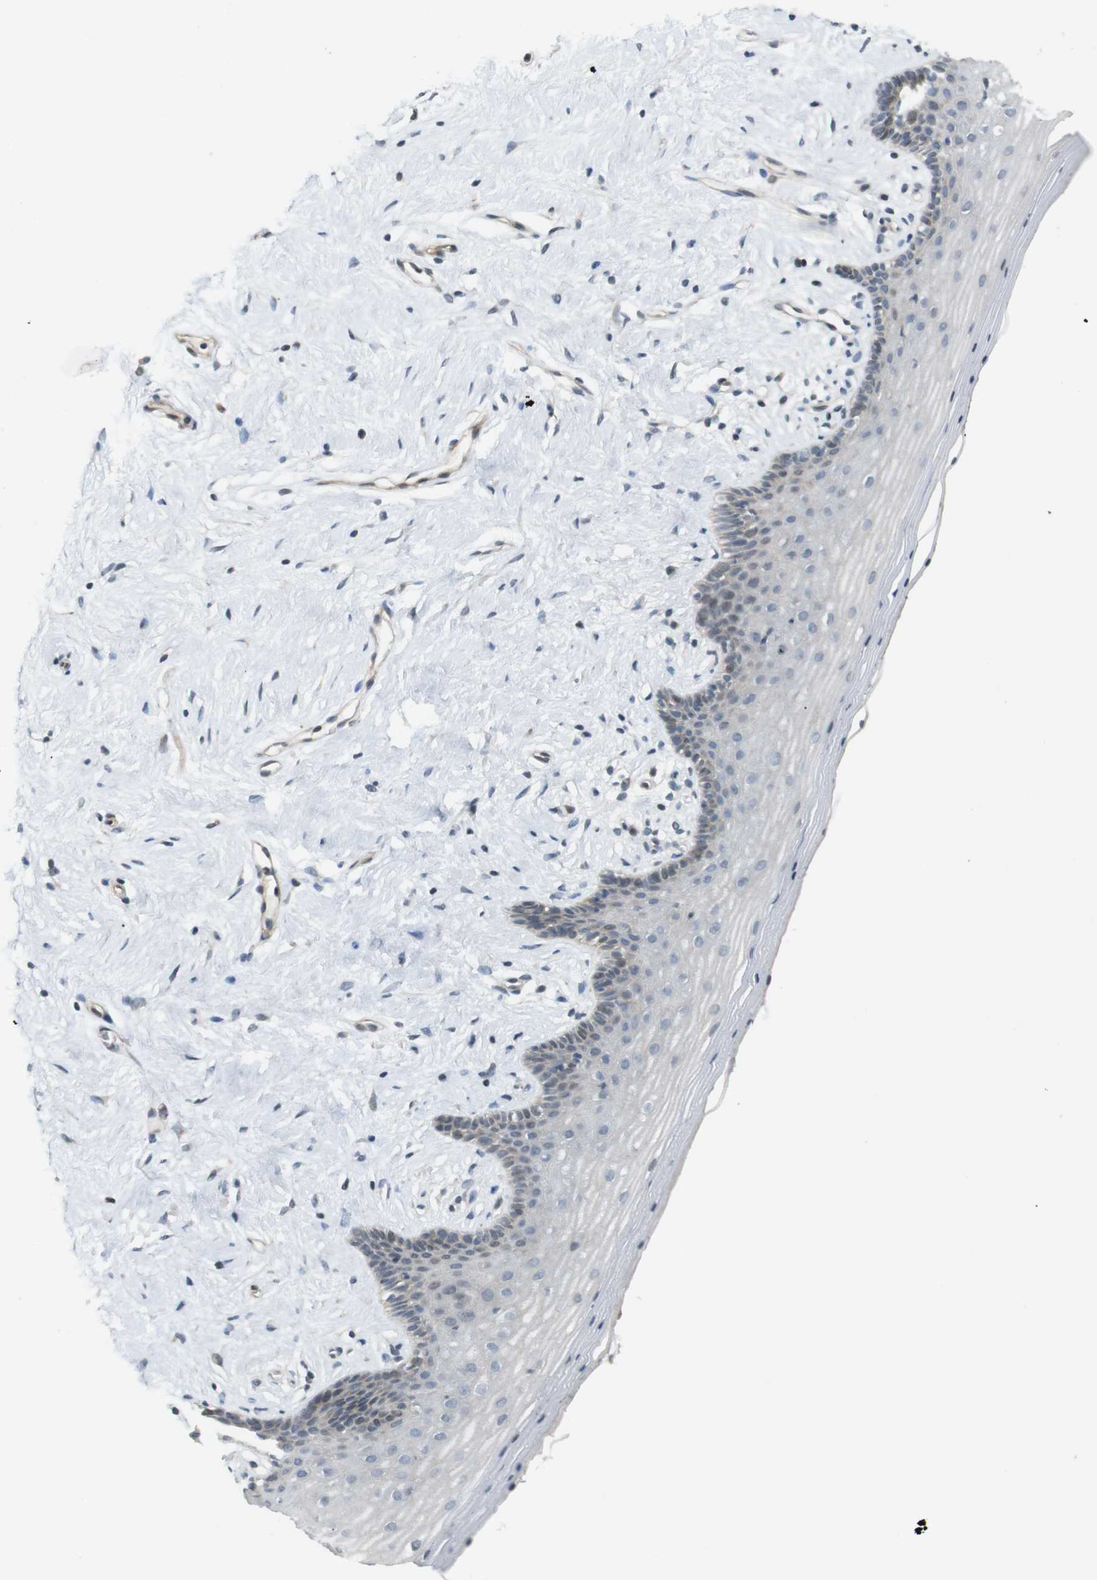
{"staining": {"intensity": "weak", "quantity": "<25%", "location": "cytoplasmic/membranous"}, "tissue": "vagina", "cell_type": "Squamous epithelial cells", "image_type": "normal", "snomed": [{"axis": "morphology", "description": "Normal tissue, NOS"}, {"axis": "topography", "description": "Vagina"}], "caption": "High magnification brightfield microscopy of normal vagina stained with DAB (brown) and counterstained with hematoxylin (blue): squamous epithelial cells show no significant expression. Brightfield microscopy of immunohistochemistry (IHC) stained with DAB (3,3'-diaminobenzidine) (brown) and hematoxylin (blue), captured at high magnification.", "gene": "PPP1R14A", "patient": {"sex": "female", "age": 44}}